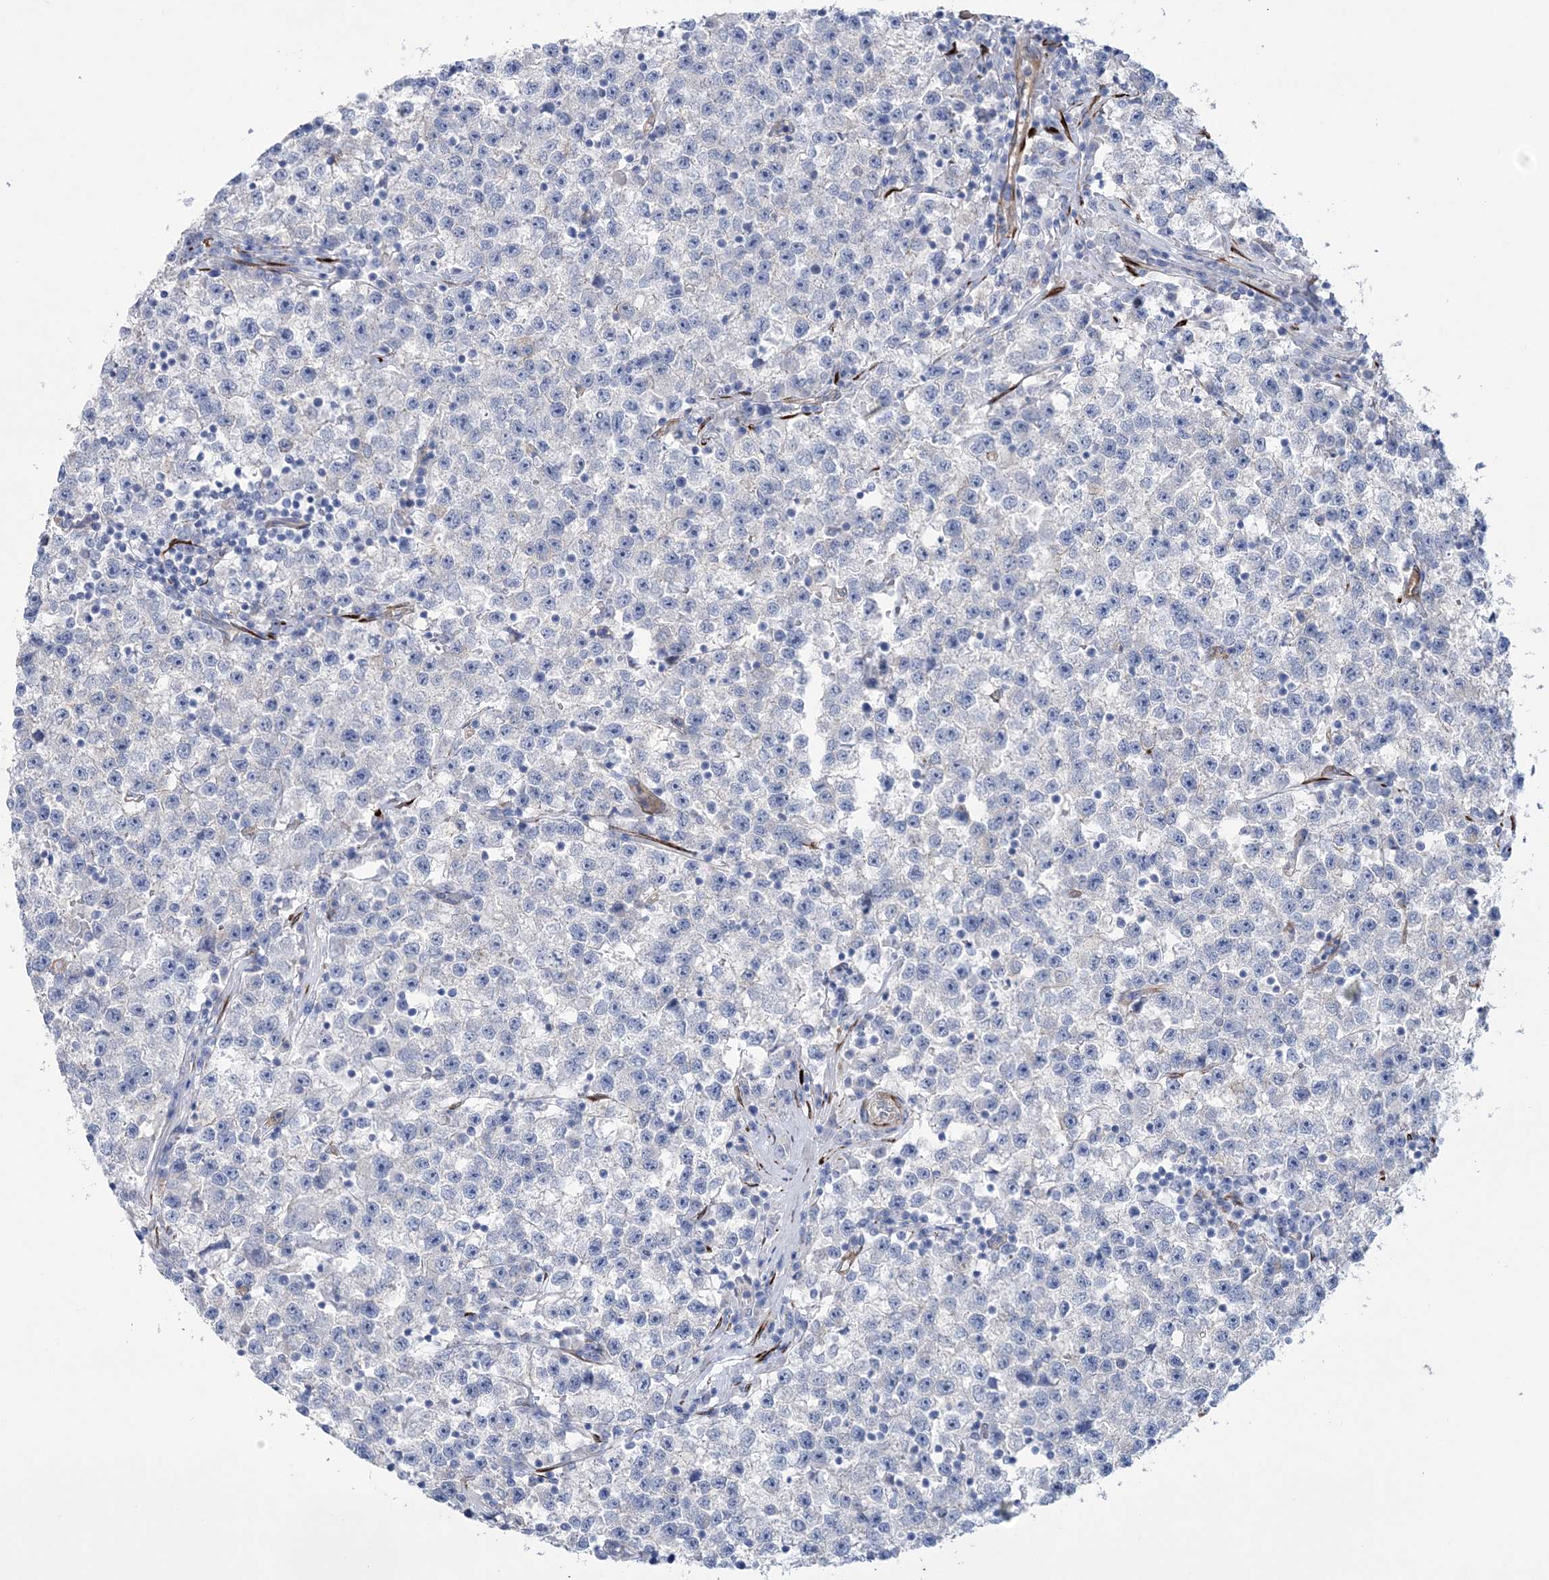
{"staining": {"intensity": "negative", "quantity": "none", "location": "none"}, "tissue": "testis cancer", "cell_type": "Tumor cells", "image_type": "cancer", "snomed": [{"axis": "morphology", "description": "Seminoma, NOS"}, {"axis": "topography", "description": "Testis"}], "caption": "Testis cancer was stained to show a protein in brown. There is no significant positivity in tumor cells.", "gene": "RAB11FIP5", "patient": {"sex": "male", "age": 22}}